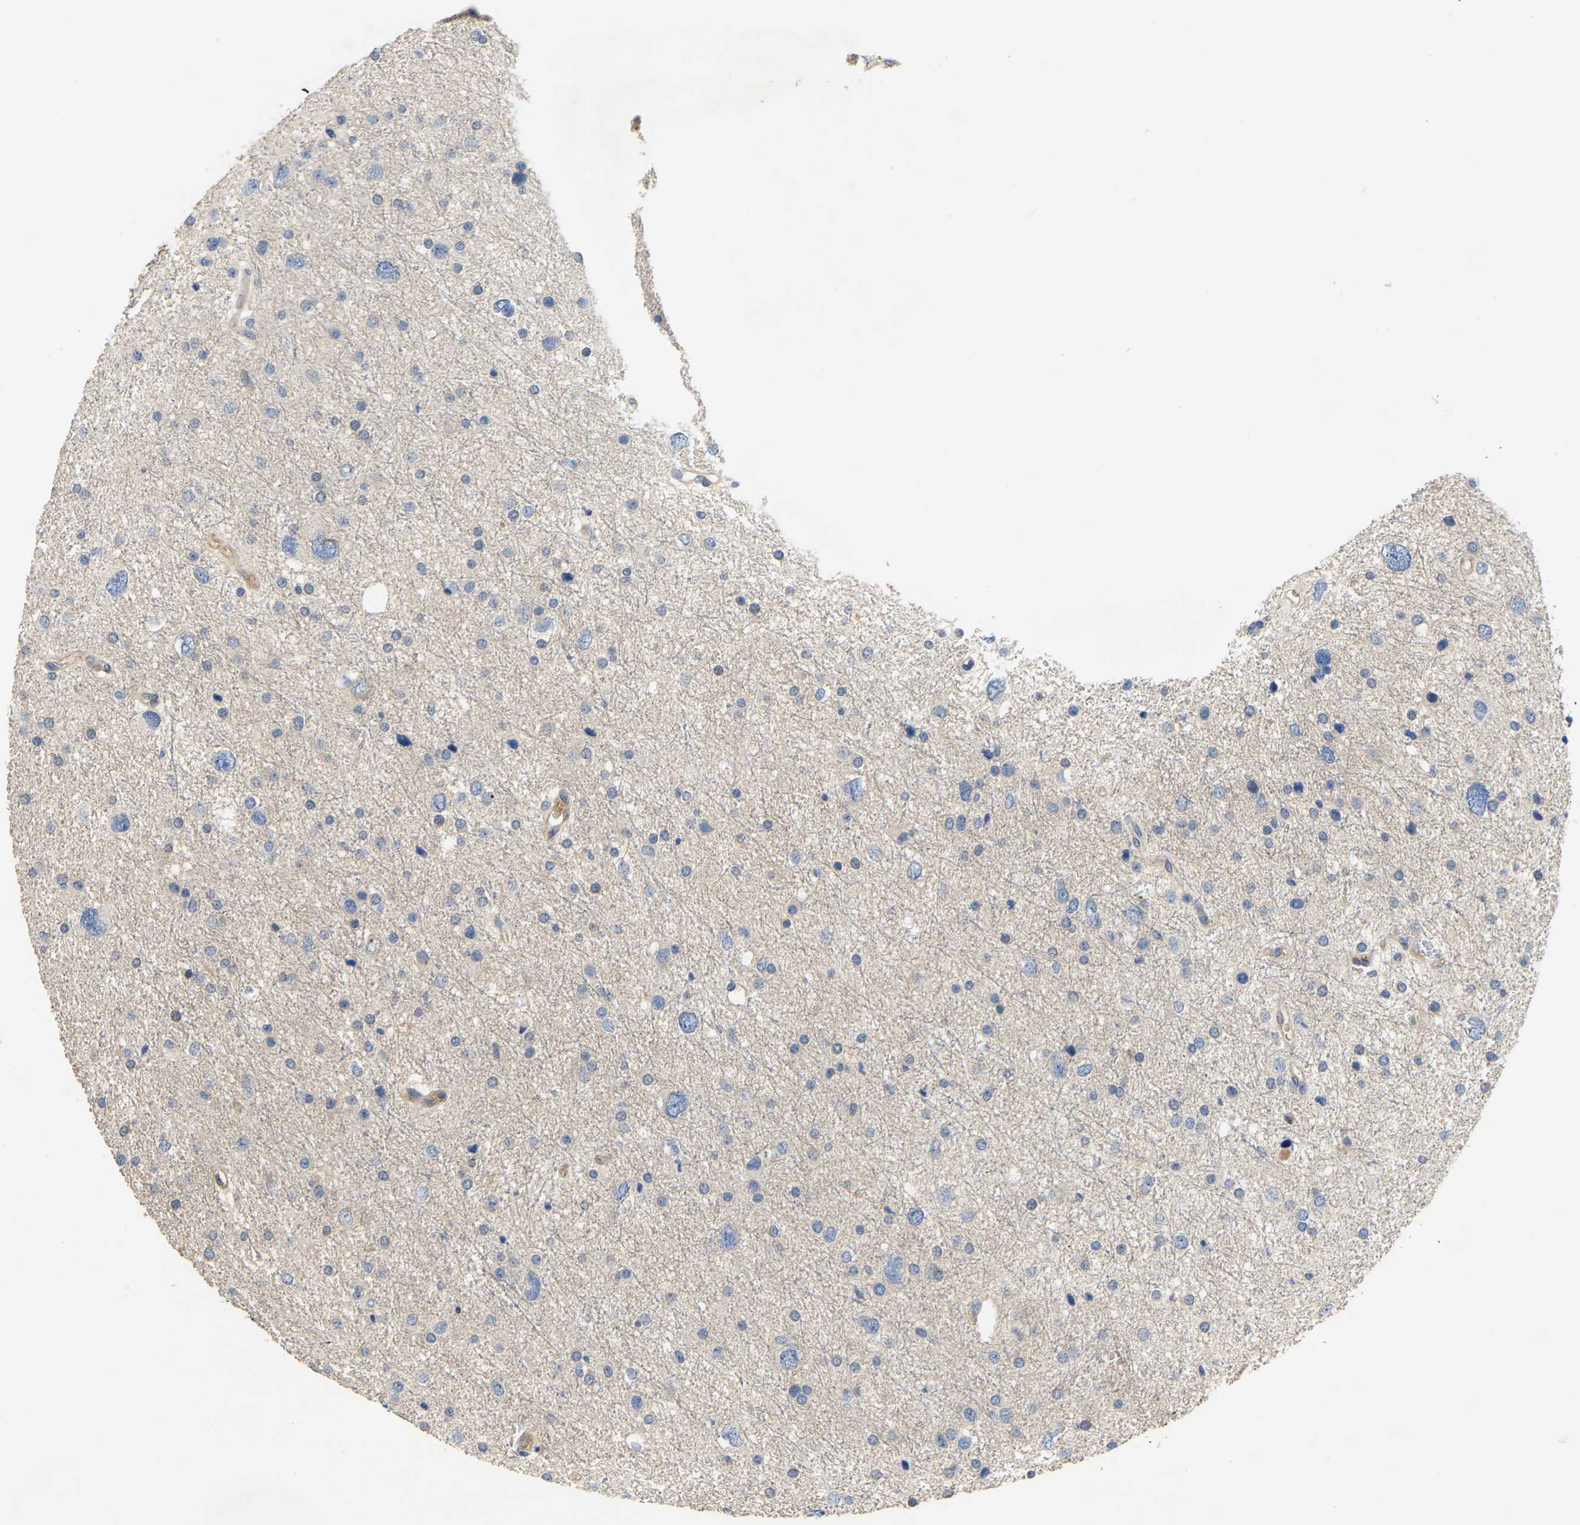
{"staining": {"intensity": "negative", "quantity": "none", "location": "none"}, "tissue": "glioma", "cell_type": "Tumor cells", "image_type": "cancer", "snomed": [{"axis": "morphology", "description": "Glioma, malignant, Low grade"}, {"axis": "topography", "description": "Brain"}], "caption": "The histopathology image displays no staining of tumor cells in glioma.", "gene": "HIGD2B", "patient": {"sex": "female", "age": 37}}